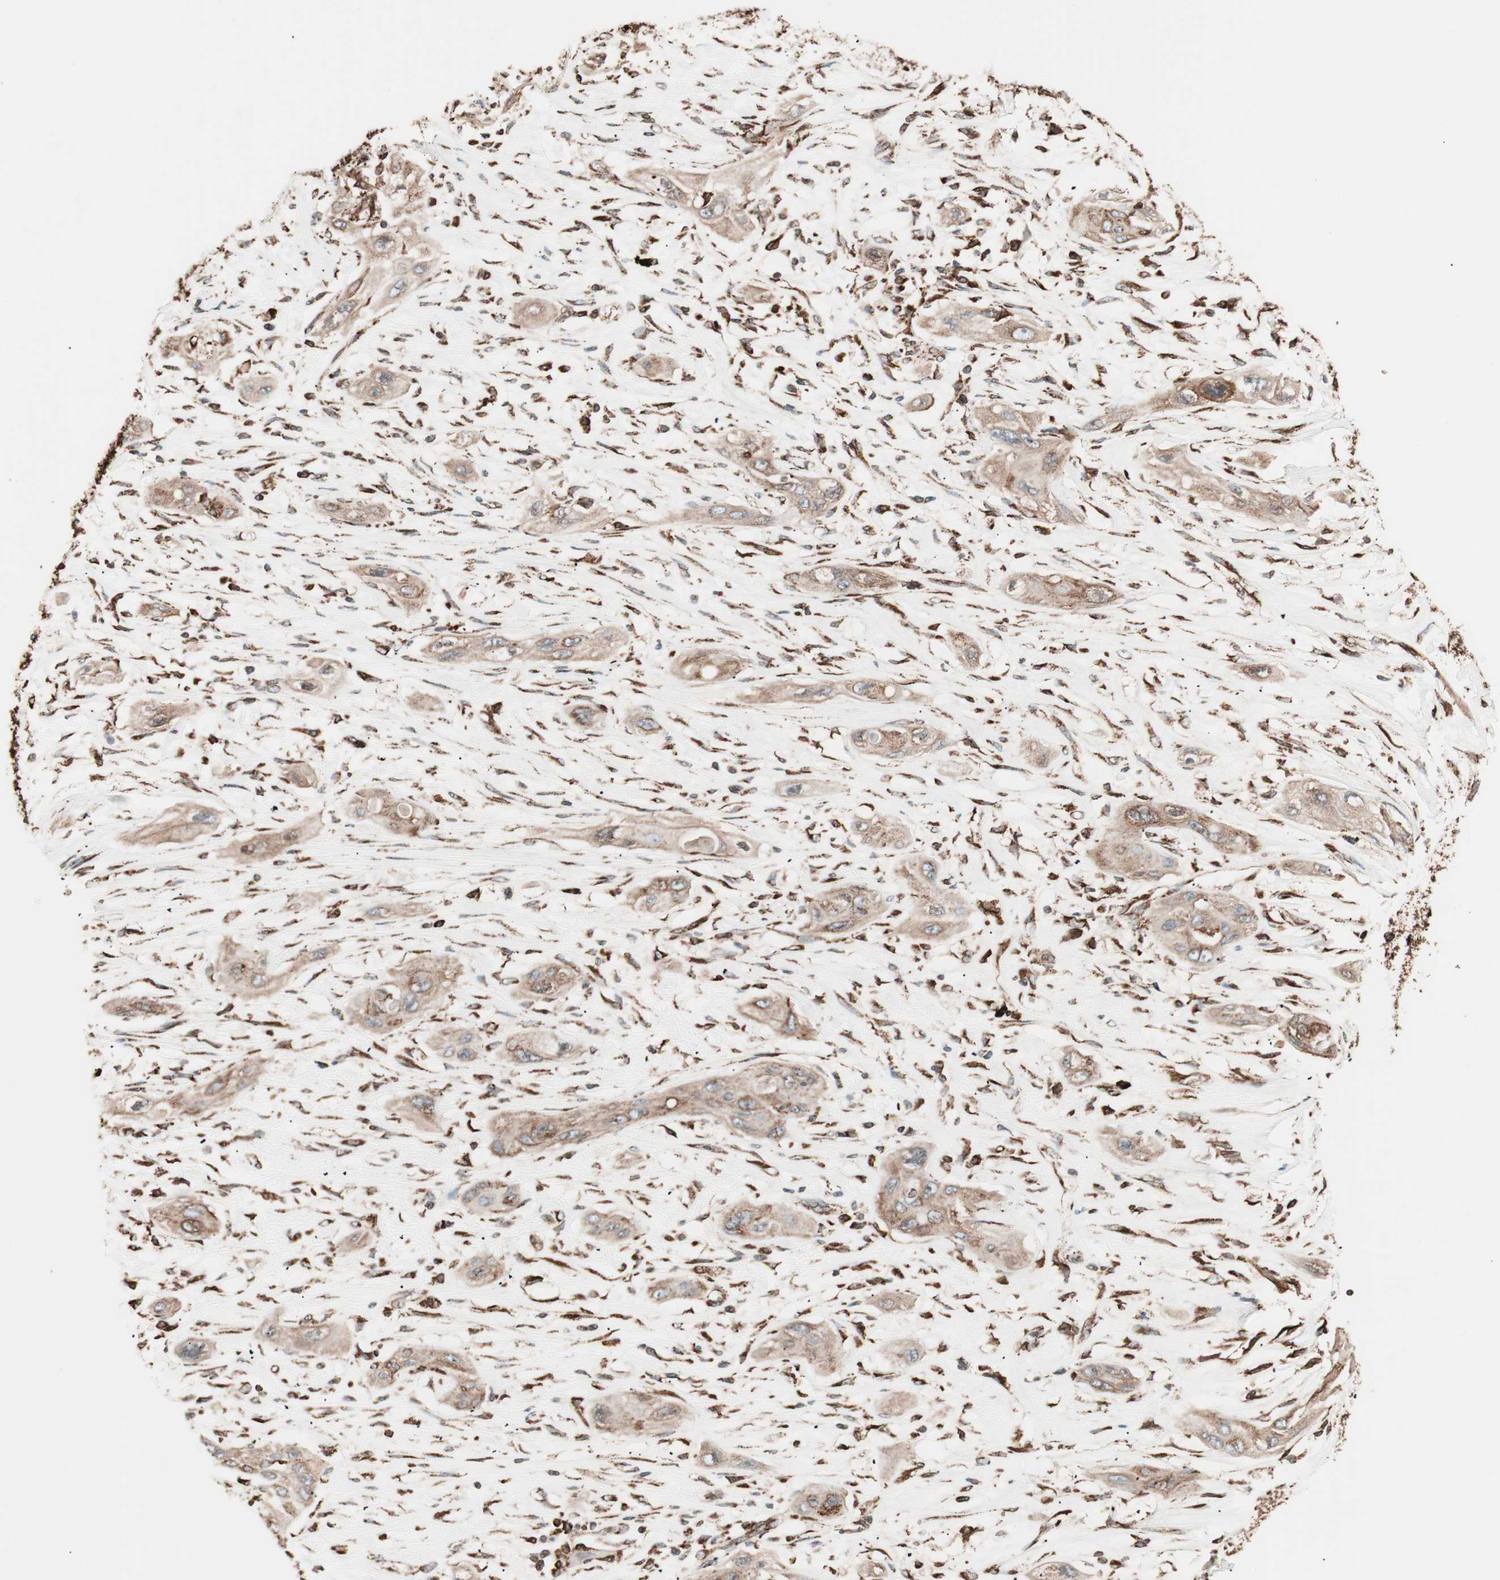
{"staining": {"intensity": "moderate", "quantity": ">75%", "location": "cytoplasmic/membranous"}, "tissue": "lung cancer", "cell_type": "Tumor cells", "image_type": "cancer", "snomed": [{"axis": "morphology", "description": "Squamous cell carcinoma, NOS"}, {"axis": "topography", "description": "Lung"}], "caption": "Protein expression analysis of lung cancer reveals moderate cytoplasmic/membranous staining in approximately >75% of tumor cells.", "gene": "VEGFA", "patient": {"sex": "female", "age": 47}}